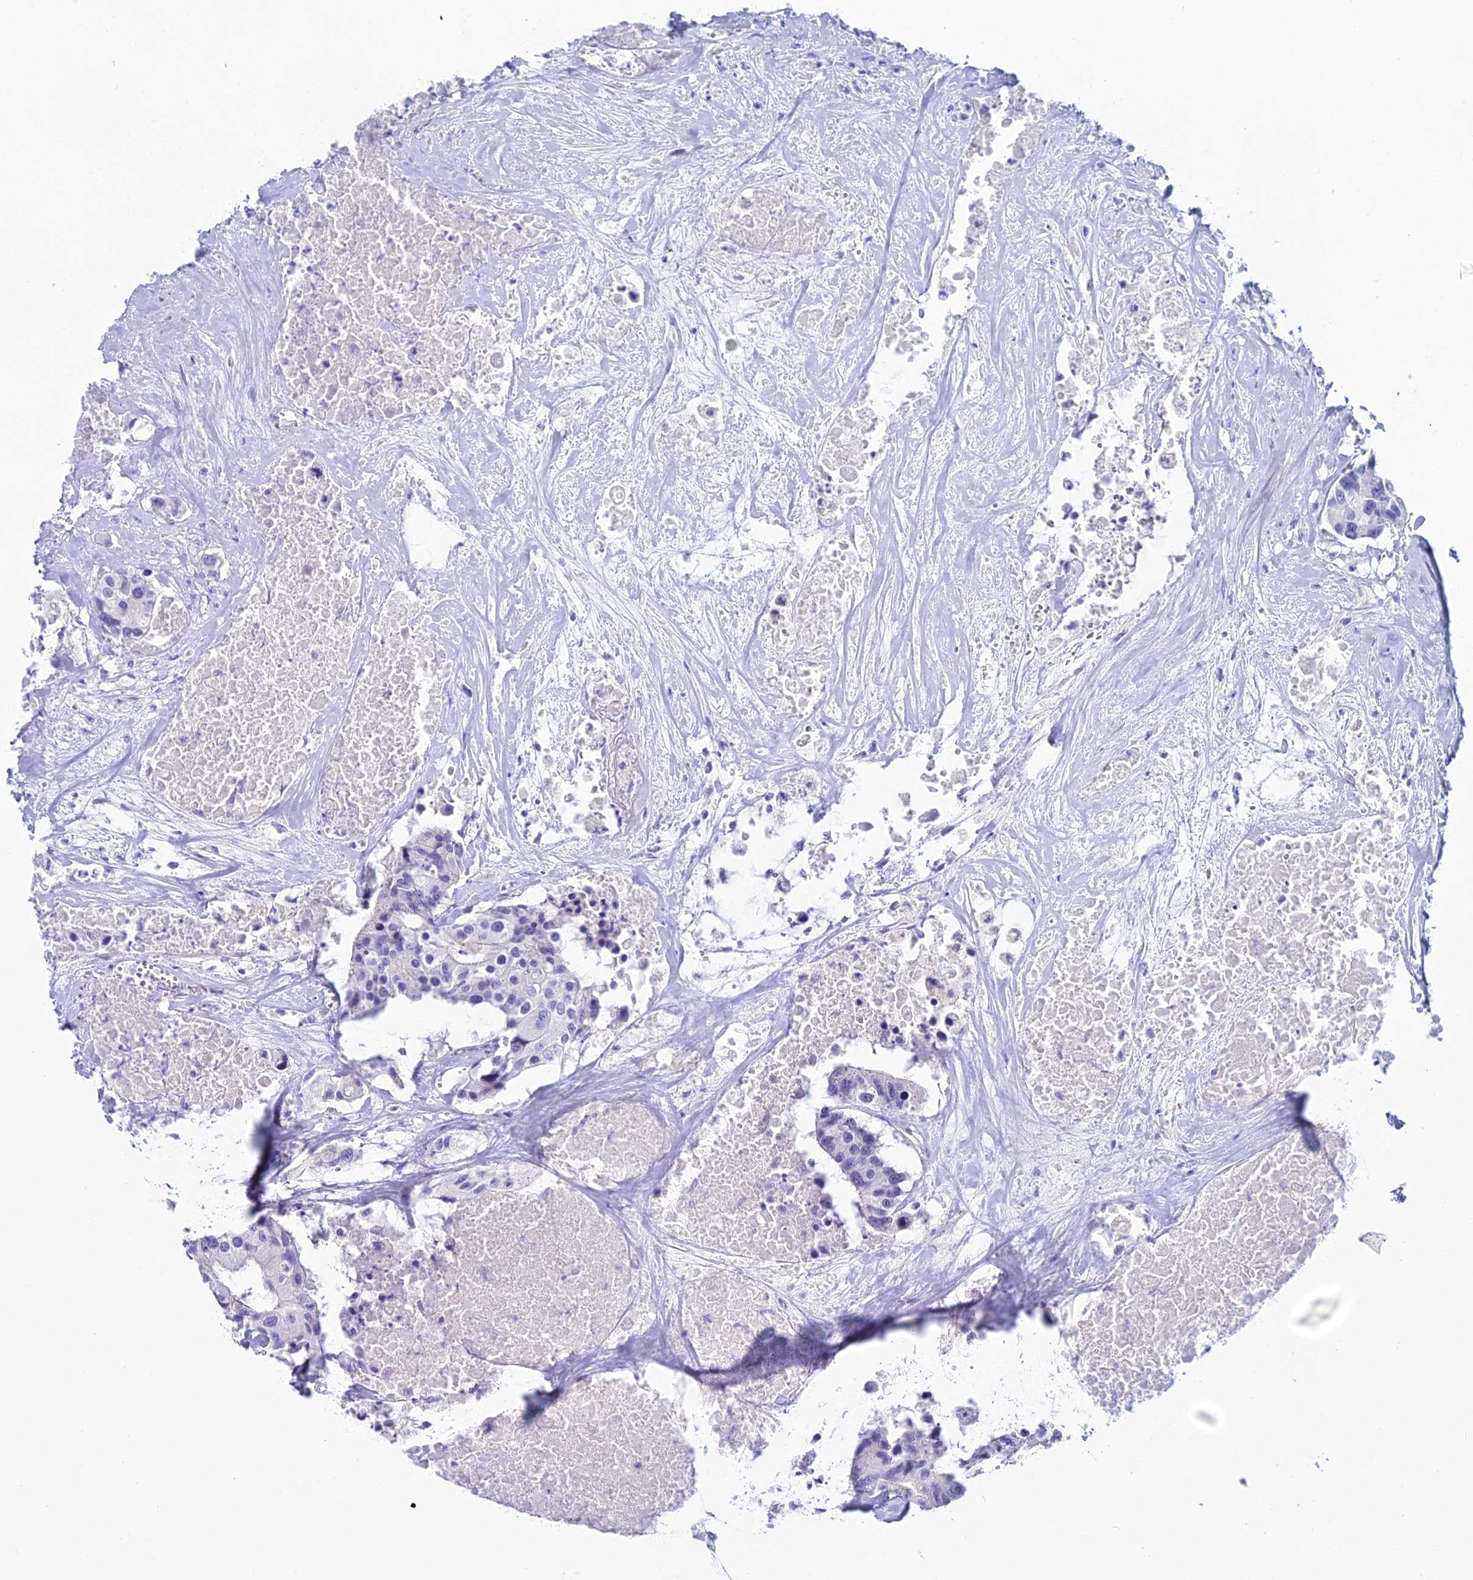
{"staining": {"intensity": "negative", "quantity": "none", "location": "none"}, "tissue": "colorectal cancer", "cell_type": "Tumor cells", "image_type": "cancer", "snomed": [{"axis": "morphology", "description": "Adenocarcinoma, NOS"}, {"axis": "topography", "description": "Colon"}], "caption": "Adenocarcinoma (colorectal) was stained to show a protein in brown. There is no significant expression in tumor cells.", "gene": "CGB2", "patient": {"sex": "male", "age": 77}}